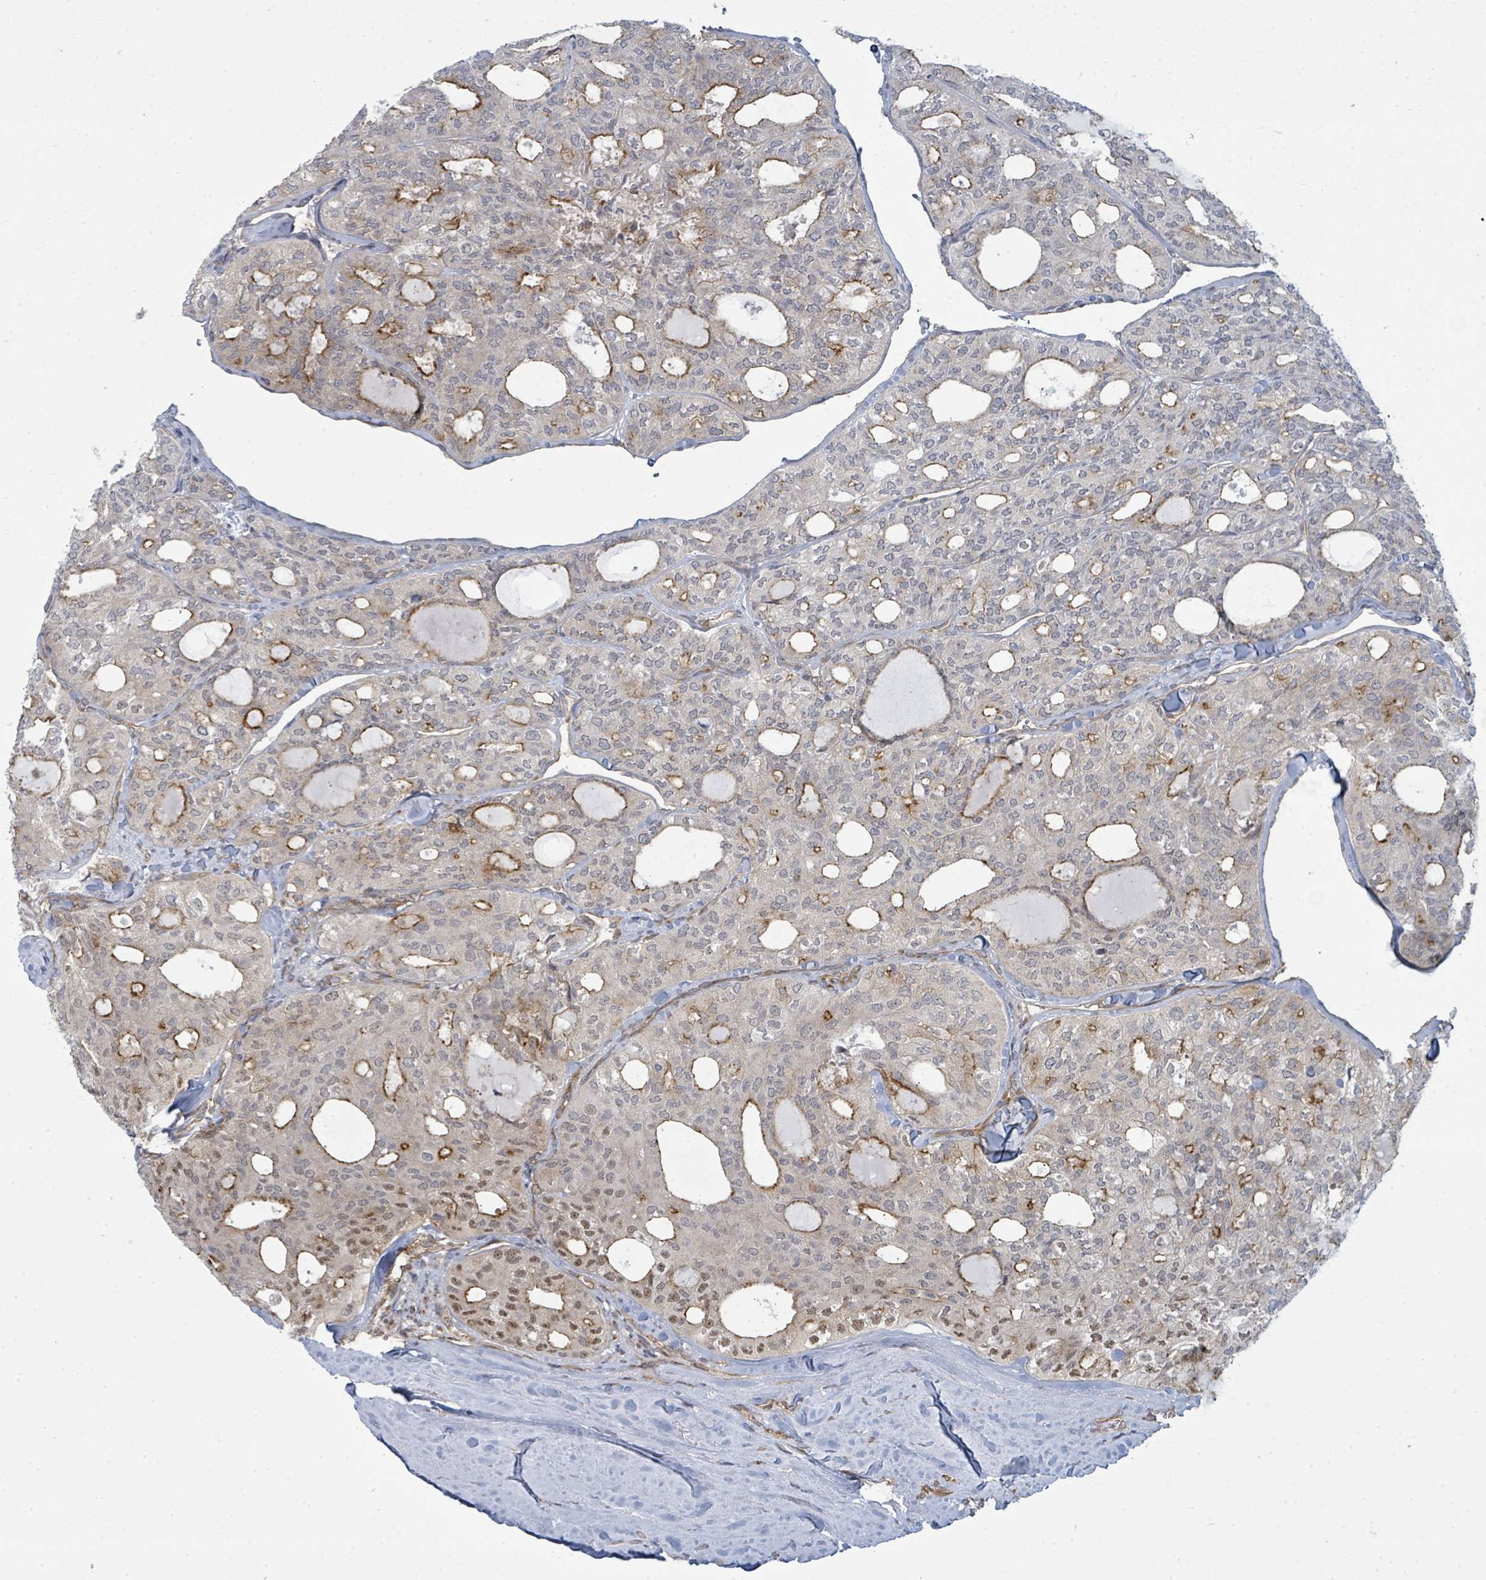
{"staining": {"intensity": "moderate", "quantity": "<25%", "location": "cytoplasmic/membranous"}, "tissue": "thyroid cancer", "cell_type": "Tumor cells", "image_type": "cancer", "snomed": [{"axis": "morphology", "description": "Follicular adenoma carcinoma, NOS"}, {"axis": "topography", "description": "Thyroid gland"}], "caption": "Human follicular adenoma carcinoma (thyroid) stained with a protein marker exhibits moderate staining in tumor cells.", "gene": "PSMG2", "patient": {"sex": "male", "age": 75}}